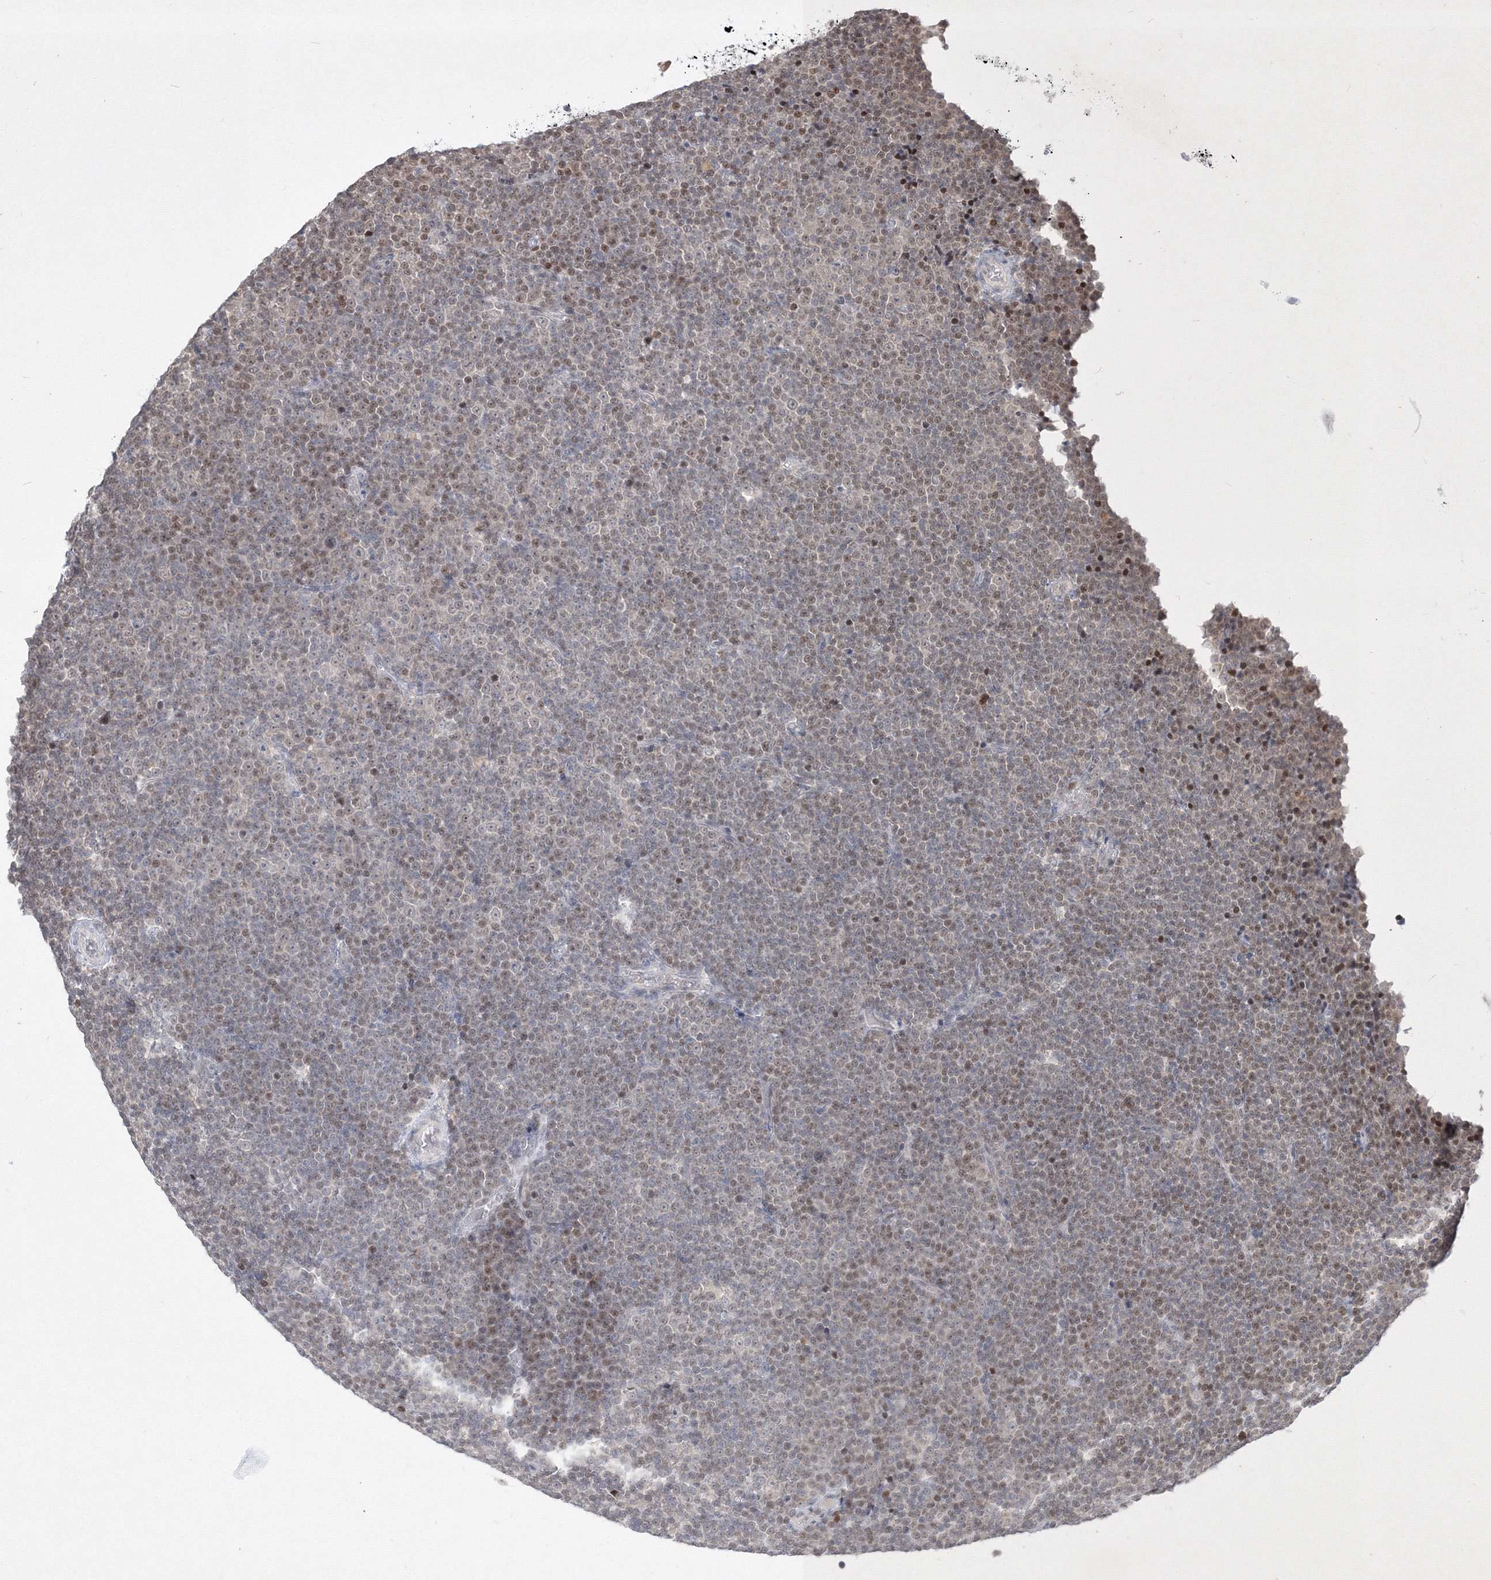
{"staining": {"intensity": "weak", "quantity": "<25%", "location": "nuclear"}, "tissue": "lymphoma", "cell_type": "Tumor cells", "image_type": "cancer", "snomed": [{"axis": "morphology", "description": "Malignant lymphoma, non-Hodgkin's type, Low grade"}, {"axis": "topography", "description": "Lymph node"}], "caption": "Photomicrograph shows no significant protein positivity in tumor cells of malignant lymphoma, non-Hodgkin's type (low-grade).", "gene": "TAB1", "patient": {"sex": "female", "age": 67}}